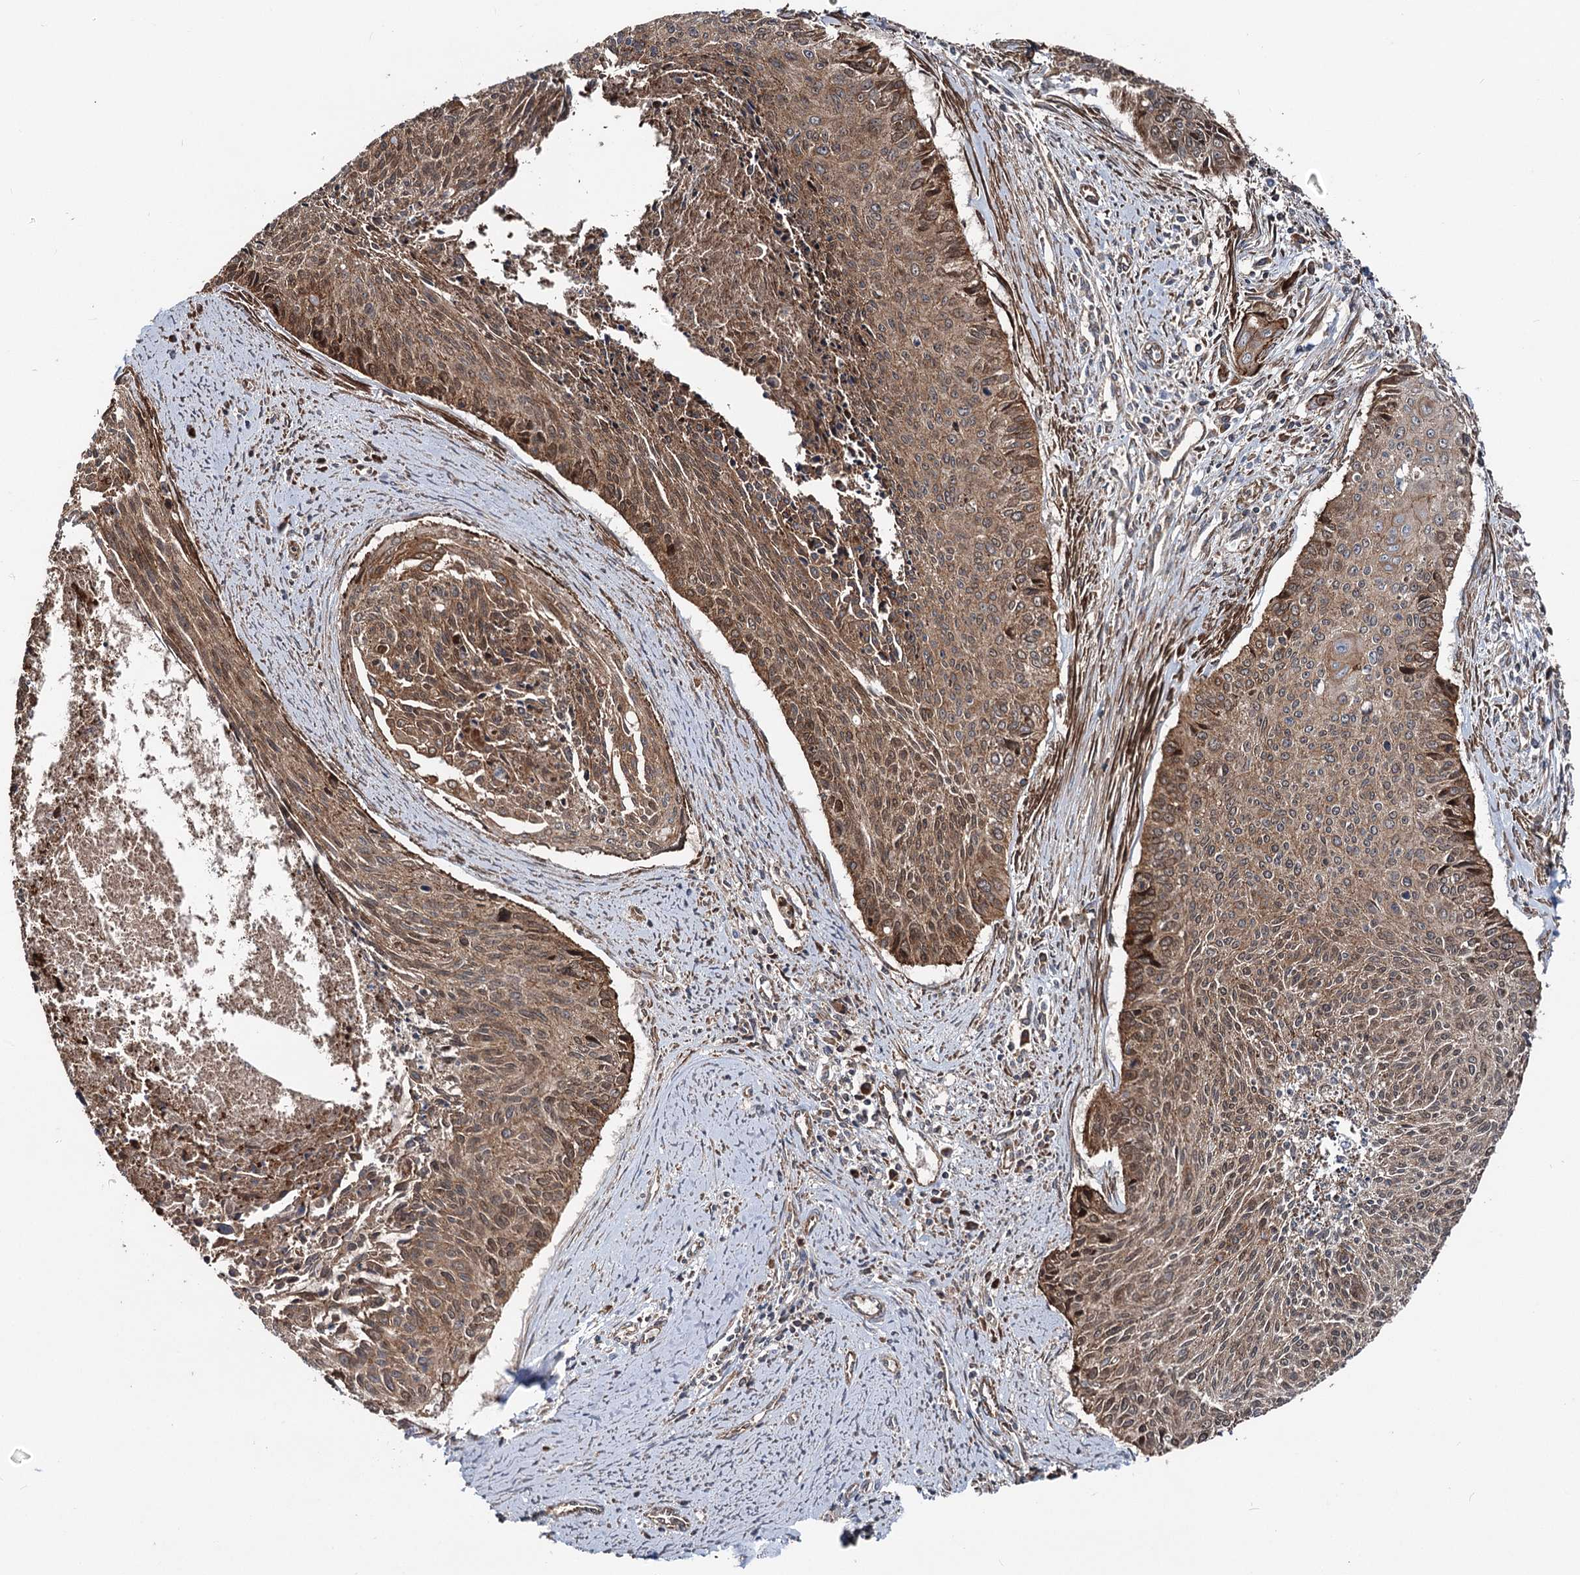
{"staining": {"intensity": "moderate", "quantity": ">75%", "location": "cytoplasmic/membranous"}, "tissue": "cervical cancer", "cell_type": "Tumor cells", "image_type": "cancer", "snomed": [{"axis": "morphology", "description": "Squamous cell carcinoma, NOS"}, {"axis": "topography", "description": "Cervix"}], "caption": "IHC staining of cervical cancer, which shows medium levels of moderate cytoplasmic/membranous expression in approximately >75% of tumor cells indicating moderate cytoplasmic/membranous protein positivity. The staining was performed using DAB (3,3'-diaminobenzidine) (brown) for protein detection and nuclei were counterstained in hematoxylin (blue).", "gene": "ITFG2", "patient": {"sex": "female", "age": 55}}